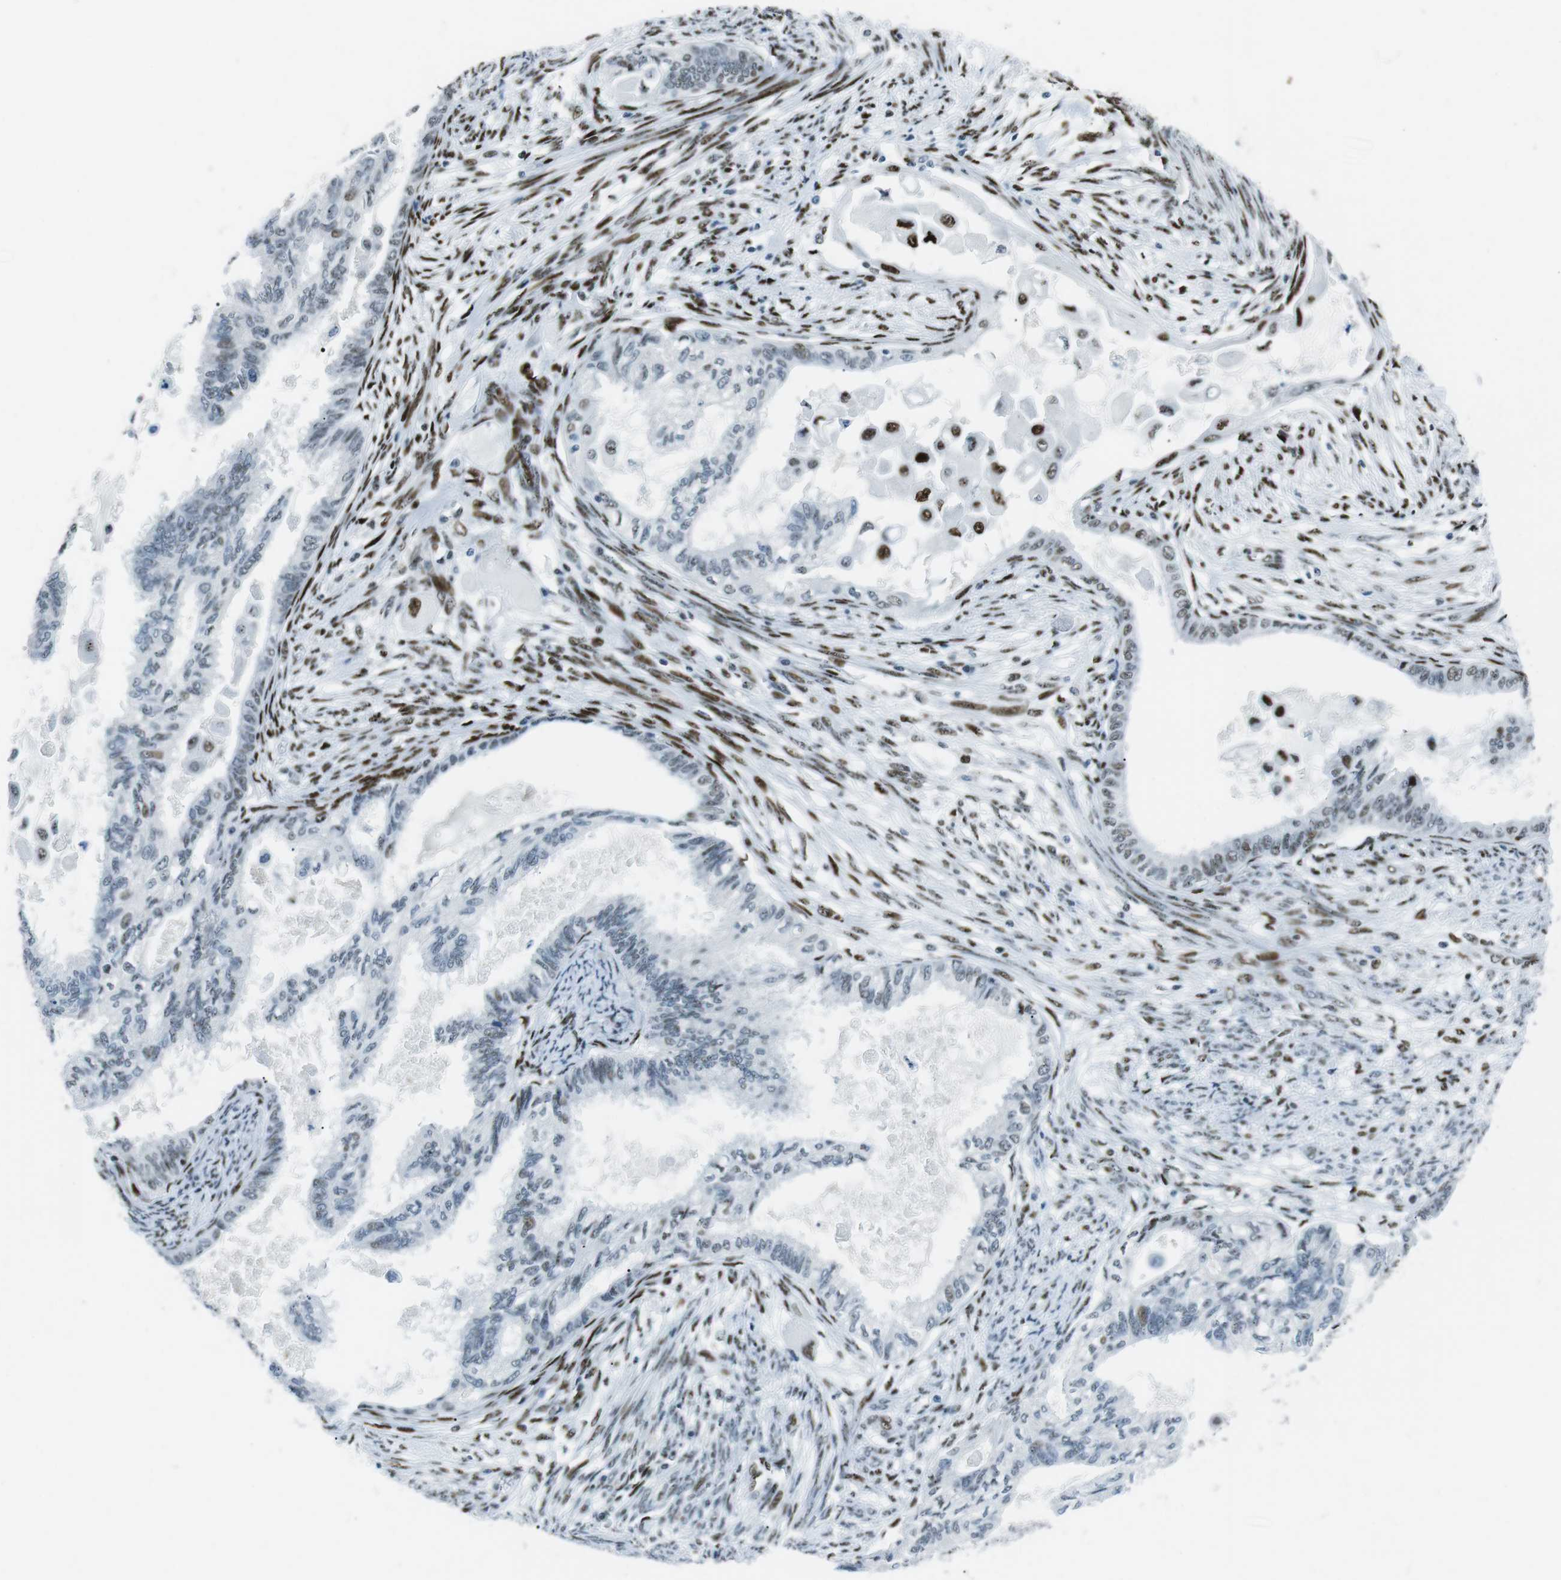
{"staining": {"intensity": "weak", "quantity": "25%-75%", "location": "nuclear"}, "tissue": "cervical cancer", "cell_type": "Tumor cells", "image_type": "cancer", "snomed": [{"axis": "morphology", "description": "Normal tissue, NOS"}, {"axis": "morphology", "description": "Adenocarcinoma, NOS"}, {"axis": "topography", "description": "Cervix"}, {"axis": "topography", "description": "Endometrium"}], "caption": "Immunohistochemistry photomicrograph of neoplastic tissue: cervical cancer stained using immunohistochemistry demonstrates low levels of weak protein expression localized specifically in the nuclear of tumor cells, appearing as a nuclear brown color.", "gene": "PML", "patient": {"sex": "female", "age": 86}}